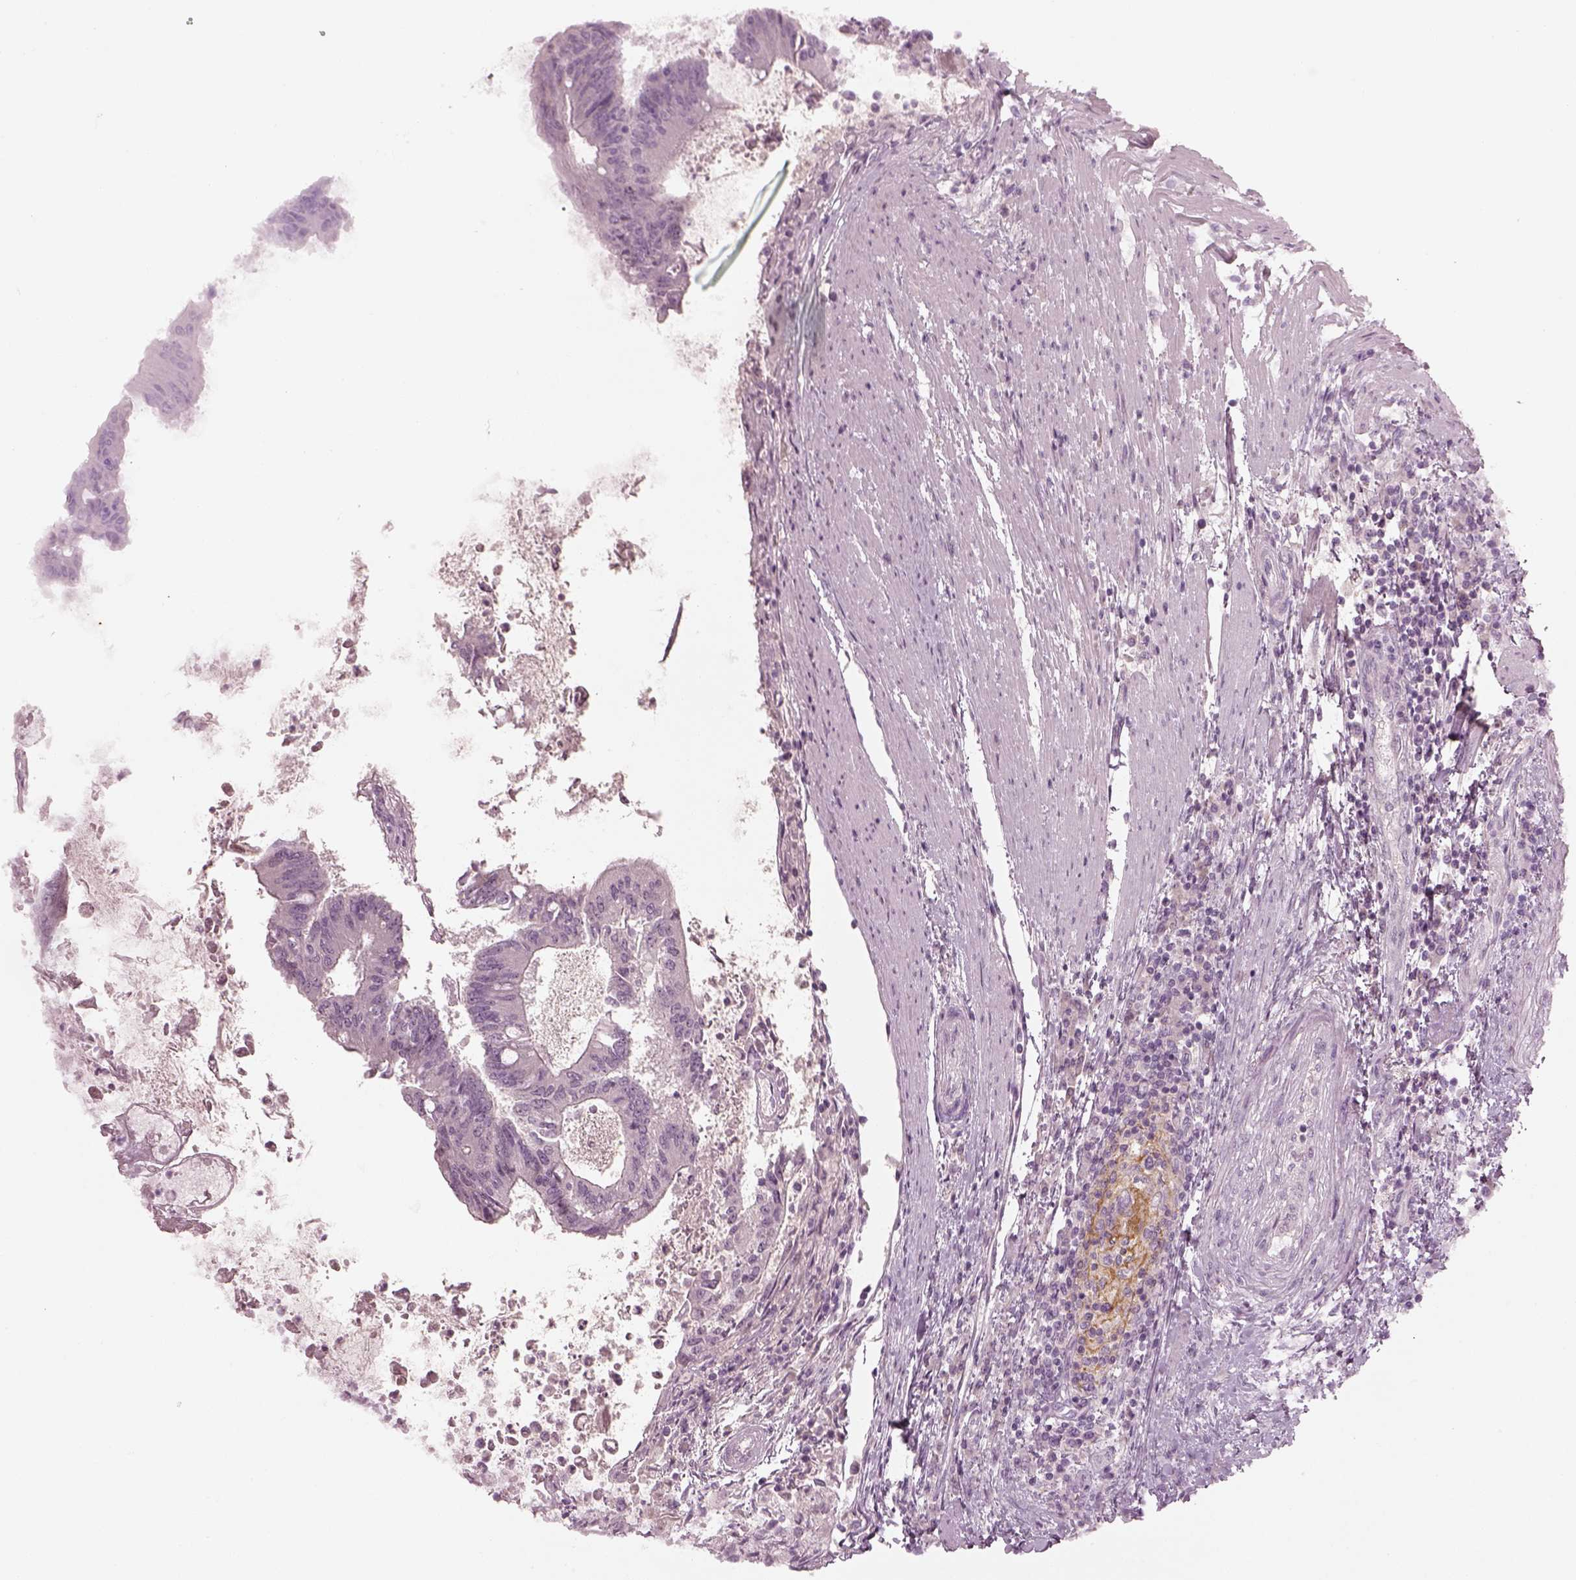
{"staining": {"intensity": "negative", "quantity": "none", "location": "none"}, "tissue": "colorectal cancer", "cell_type": "Tumor cells", "image_type": "cancer", "snomed": [{"axis": "morphology", "description": "Adenocarcinoma, NOS"}, {"axis": "topography", "description": "Colon"}], "caption": "Tumor cells are negative for protein expression in human adenocarcinoma (colorectal).", "gene": "SPATA6L", "patient": {"sex": "female", "age": 70}}